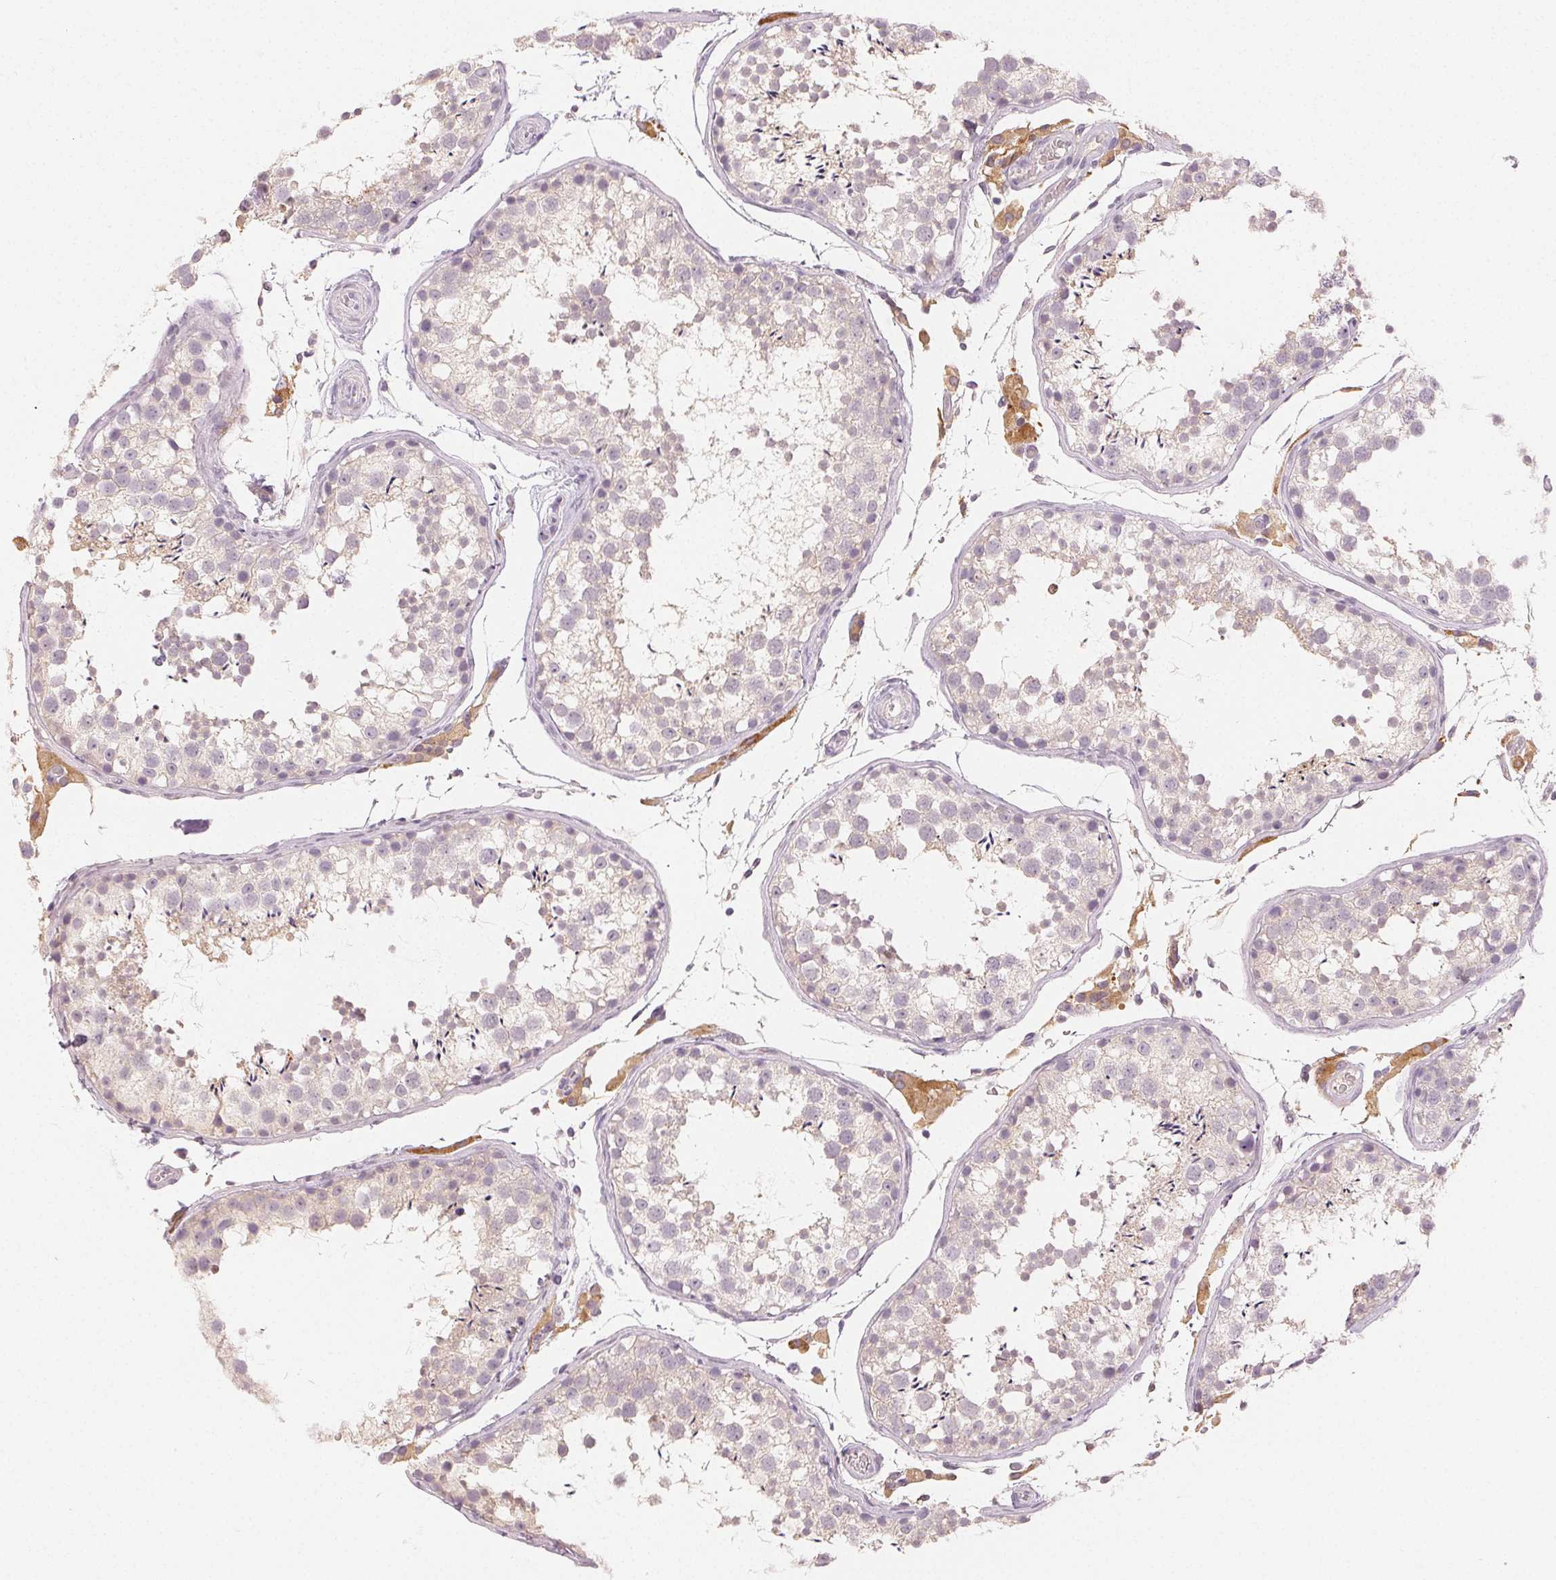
{"staining": {"intensity": "negative", "quantity": "none", "location": "none"}, "tissue": "testis", "cell_type": "Cells in seminiferous ducts", "image_type": "normal", "snomed": [{"axis": "morphology", "description": "Normal tissue, NOS"}, {"axis": "topography", "description": "Testis"}], "caption": "IHC histopathology image of unremarkable testis: testis stained with DAB (3,3'-diaminobenzidine) shows no significant protein positivity in cells in seminiferous ducts.", "gene": "MAP1LC3A", "patient": {"sex": "male", "age": 29}}